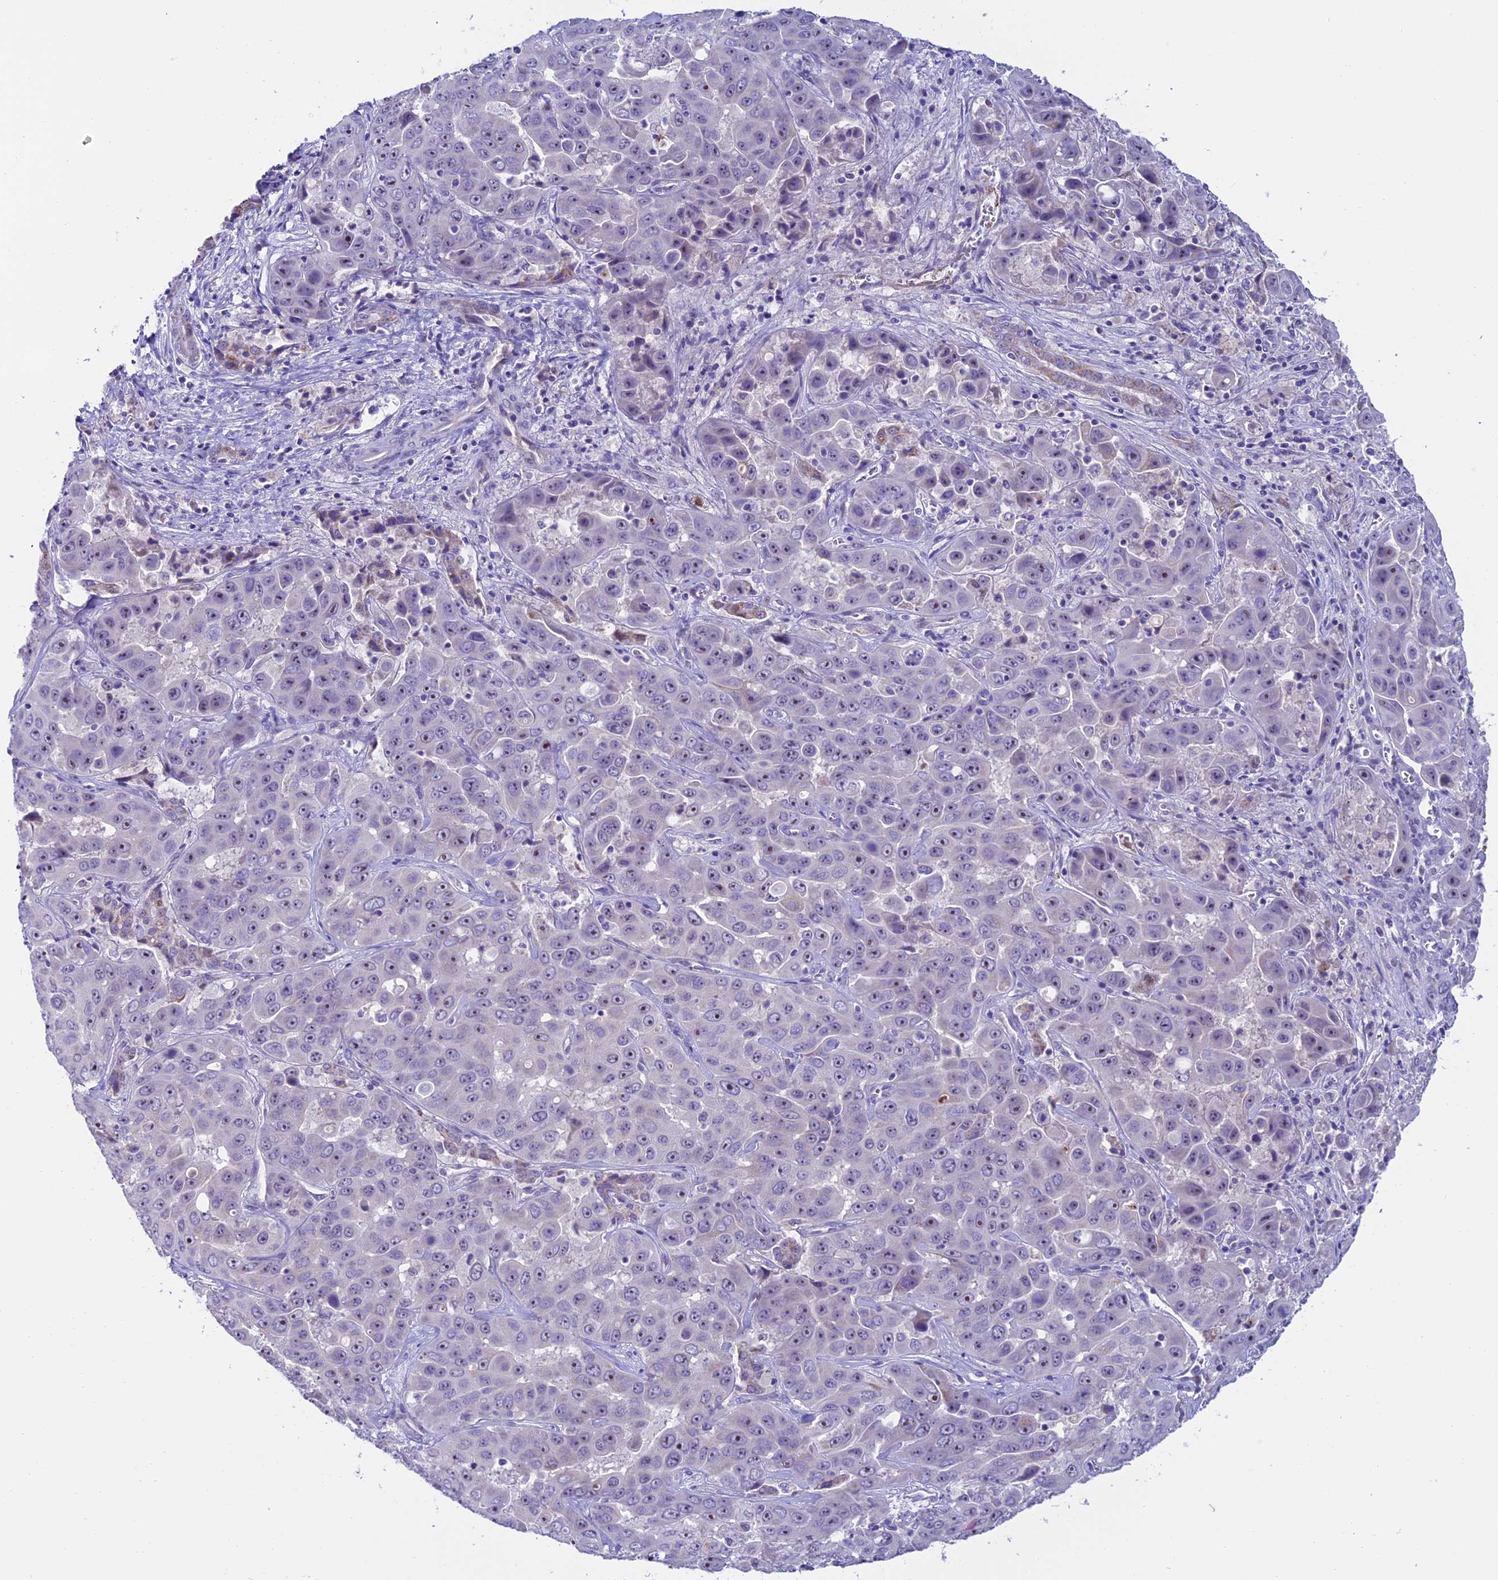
{"staining": {"intensity": "negative", "quantity": "none", "location": "none"}, "tissue": "liver cancer", "cell_type": "Tumor cells", "image_type": "cancer", "snomed": [{"axis": "morphology", "description": "Cholangiocarcinoma"}, {"axis": "topography", "description": "Liver"}], "caption": "Tumor cells are negative for brown protein staining in liver cancer (cholangiocarcinoma).", "gene": "SLC10A1", "patient": {"sex": "female", "age": 52}}